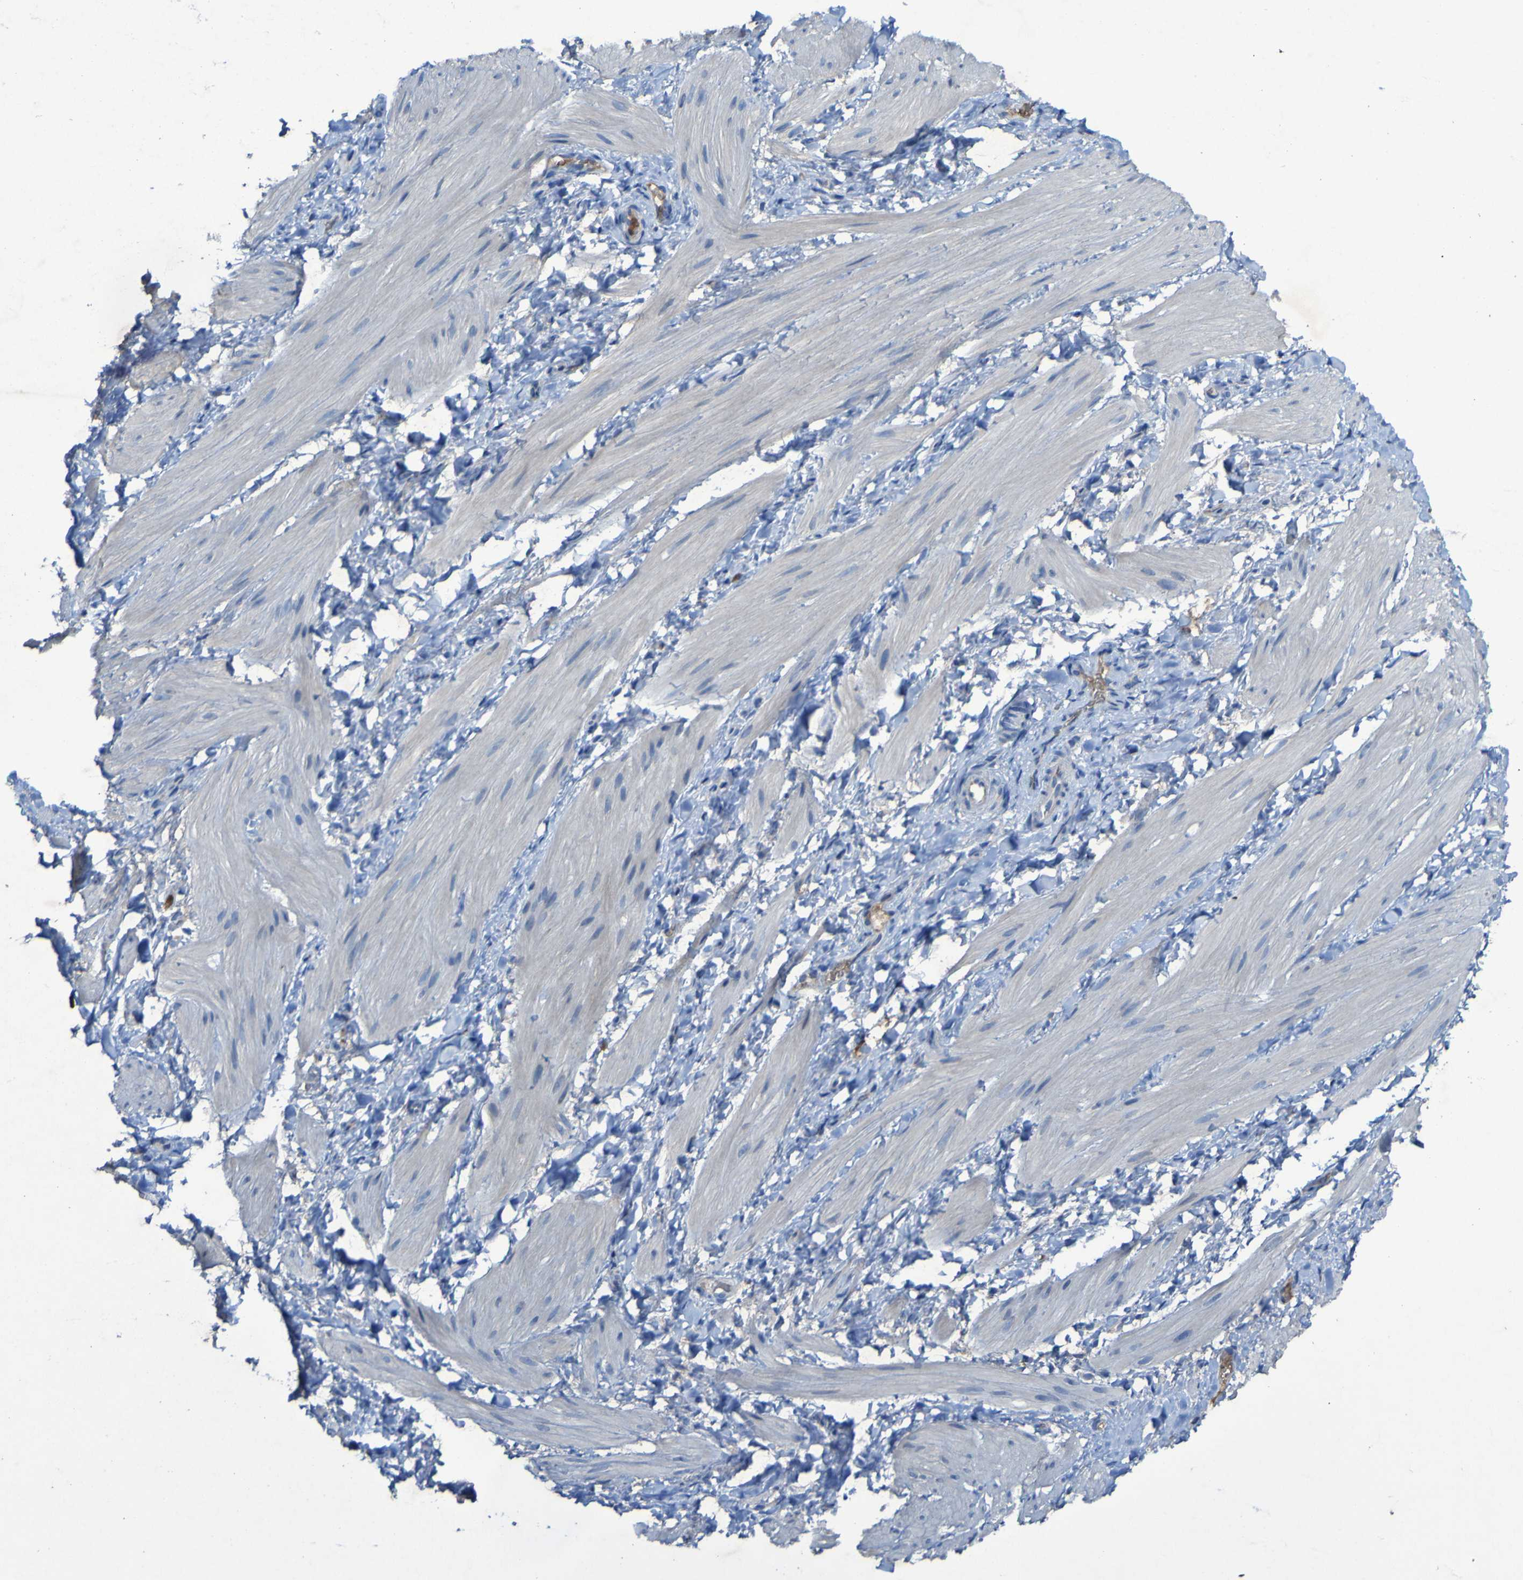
{"staining": {"intensity": "negative", "quantity": "none", "location": "none"}, "tissue": "smooth muscle", "cell_type": "Smooth muscle cells", "image_type": "normal", "snomed": [{"axis": "morphology", "description": "Normal tissue, NOS"}, {"axis": "topography", "description": "Smooth muscle"}], "caption": "High magnification brightfield microscopy of benign smooth muscle stained with DAB (3,3'-diaminobenzidine) (brown) and counterstained with hematoxylin (blue): smooth muscle cells show no significant expression. (Stains: DAB immunohistochemistry (IHC) with hematoxylin counter stain, Microscopy: brightfield microscopy at high magnification).", "gene": "SGK2", "patient": {"sex": "male", "age": 16}}